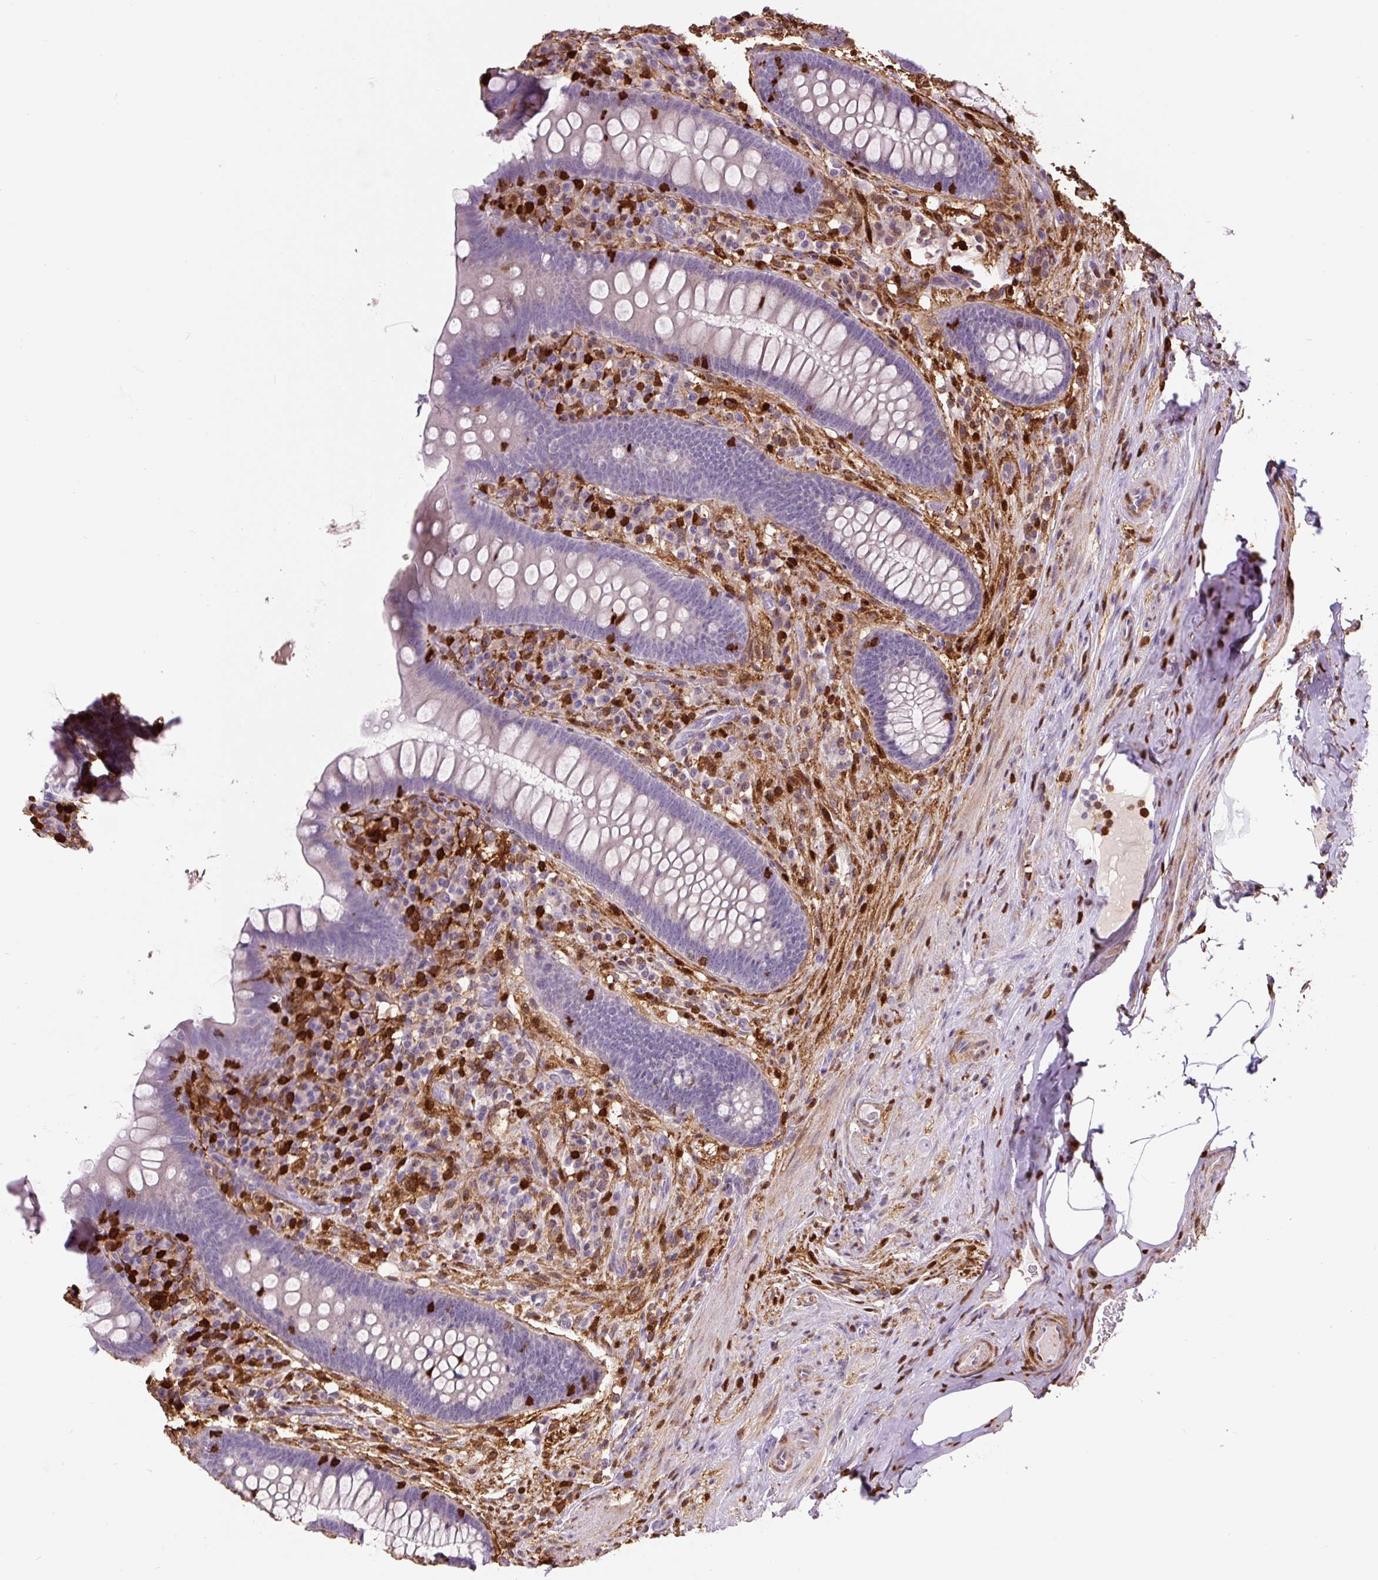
{"staining": {"intensity": "negative", "quantity": "none", "location": "none"}, "tissue": "appendix", "cell_type": "Glandular cells", "image_type": "normal", "snomed": [{"axis": "morphology", "description": "Normal tissue, NOS"}, {"axis": "topography", "description": "Appendix"}], "caption": "DAB immunohistochemical staining of normal human appendix shows no significant staining in glandular cells. (Stains: DAB (3,3'-diaminobenzidine) immunohistochemistry with hematoxylin counter stain, Microscopy: brightfield microscopy at high magnification).", "gene": "S100A4", "patient": {"sex": "male", "age": 71}}